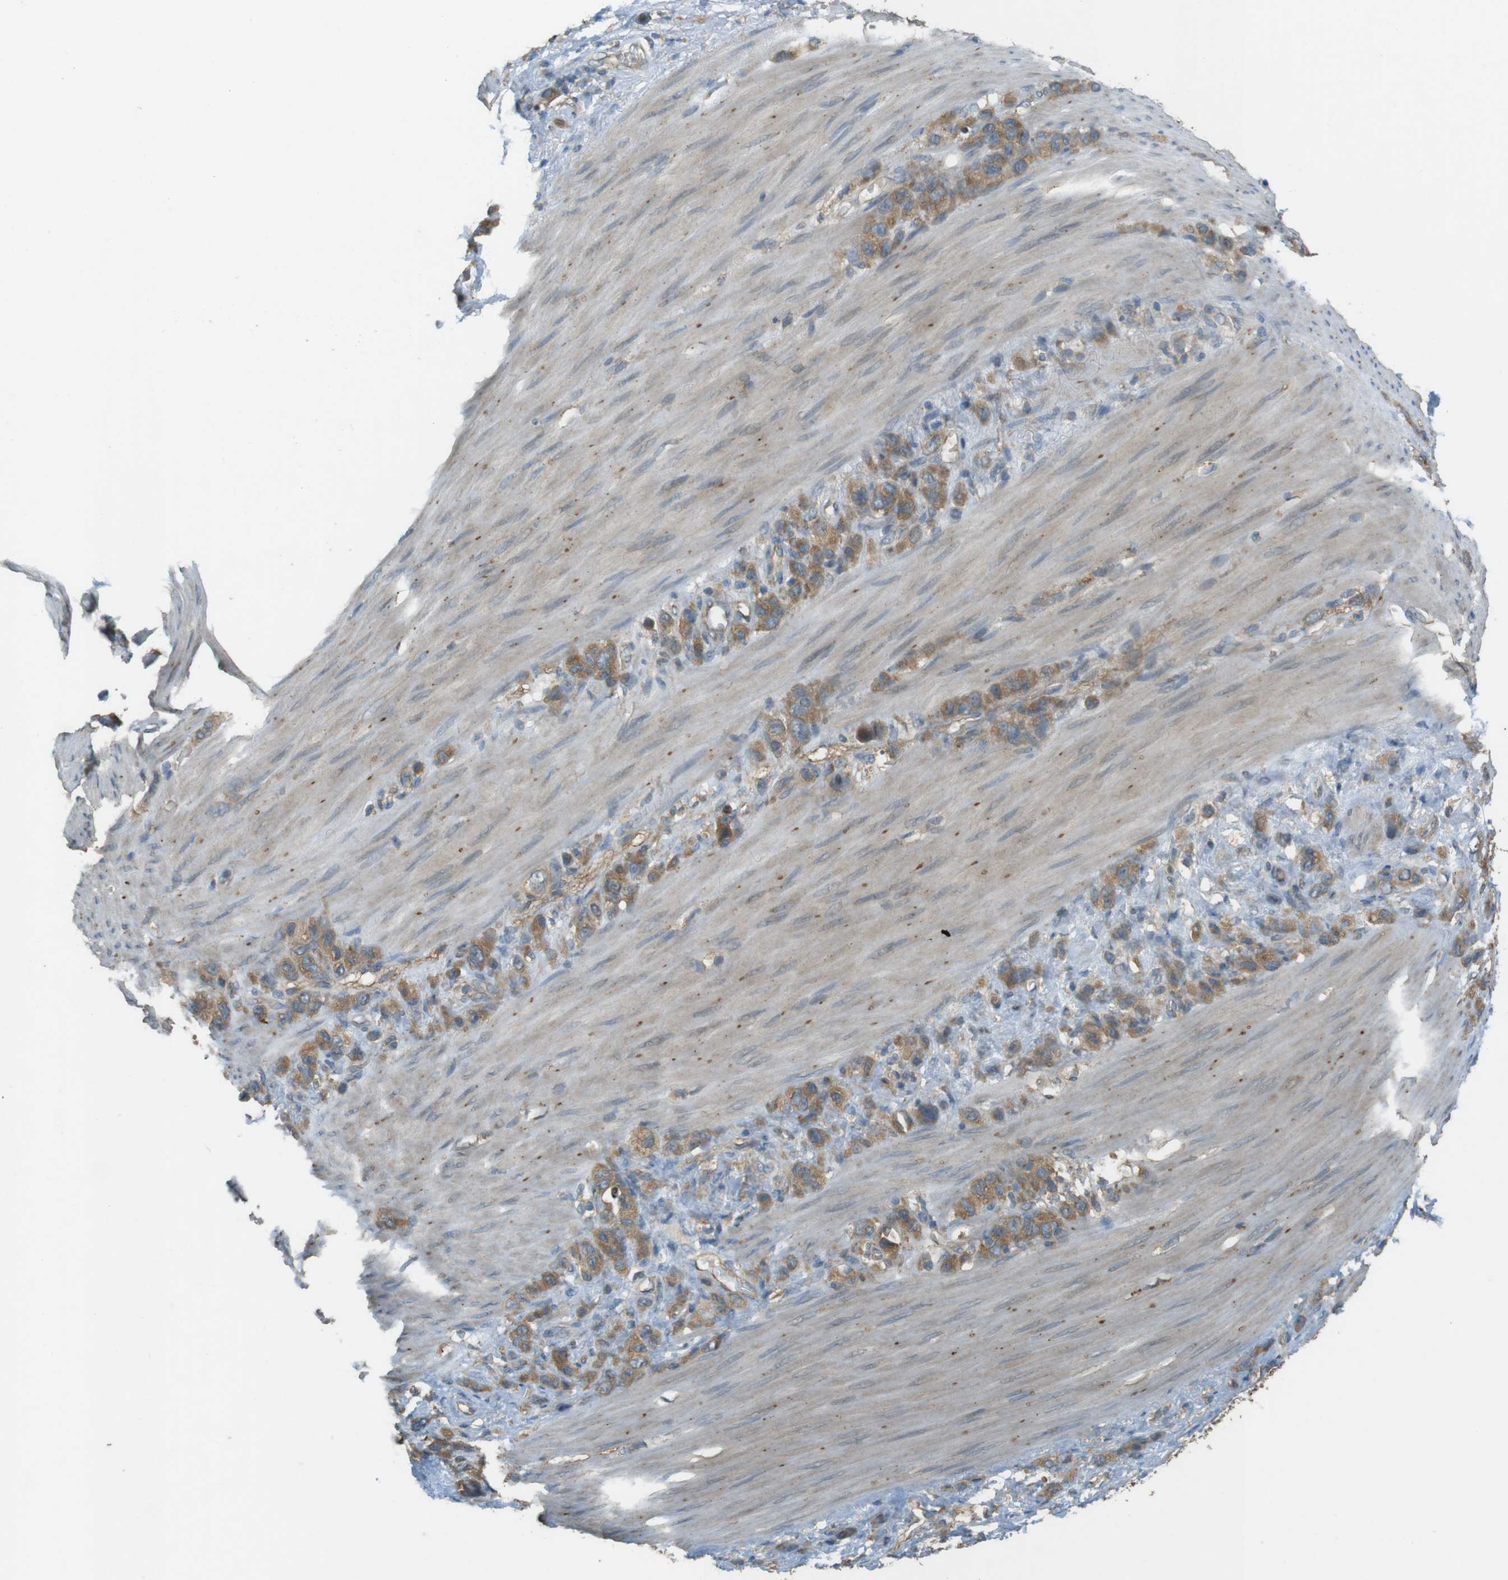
{"staining": {"intensity": "moderate", "quantity": ">75%", "location": "cytoplasmic/membranous"}, "tissue": "stomach cancer", "cell_type": "Tumor cells", "image_type": "cancer", "snomed": [{"axis": "morphology", "description": "Adenocarcinoma, NOS"}, {"axis": "morphology", "description": "Adenocarcinoma, High grade"}, {"axis": "topography", "description": "Stomach, upper"}, {"axis": "topography", "description": "Stomach, lower"}], "caption": "Tumor cells demonstrate medium levels of moderate cytoplasmic/membranous staining in approximately >75% of cells in adenocarcinoma (stomach). The staining was performed using DAB to visualize the protein expression in brown, while the nuclei were stained in blue with hematoxylin (Magnification: 20x).", "gene": "ZDHHC20", "patient": {"sex": "female", "age": 65}}